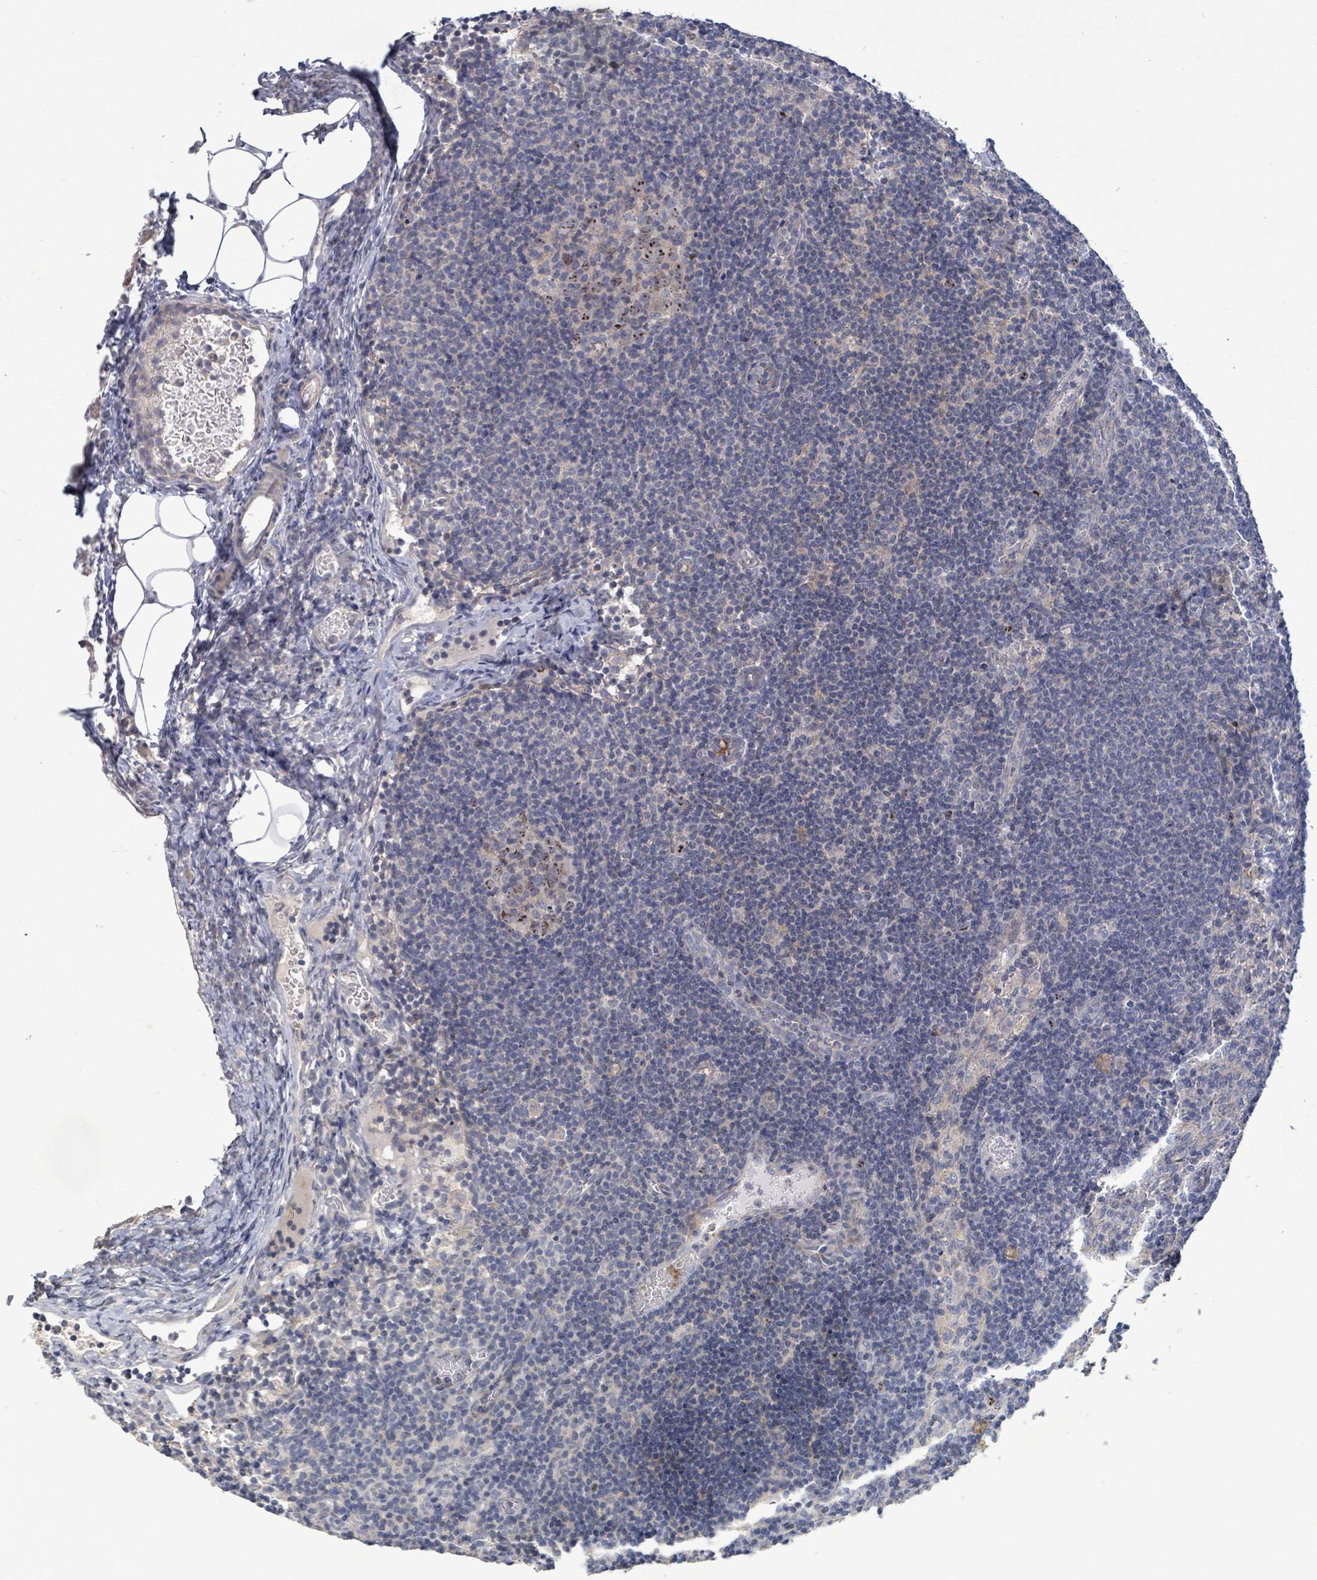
{"staining": {"intensity": "moderate", "quantity": "25%-75%", "location": "nuclear"}, "tissue": "lymph node", "cell_type": "Germinal center cells", "image_type": "normal", "snomed": [{"axis": "morphology", "description": "Normal tissue, NOS"}, {"axis": "topography", "description": "Lymph node"}], "caption": "Lymph node stained with immunohistochemistry demonstrates moderate nuclear expression in approximately 25%-75% of germinal center cells. (brown staining indicates protein expression, while blue staining denotes nuclei).", "gene": "HRAS", "patient": {"sex": "female", "age": 37}}